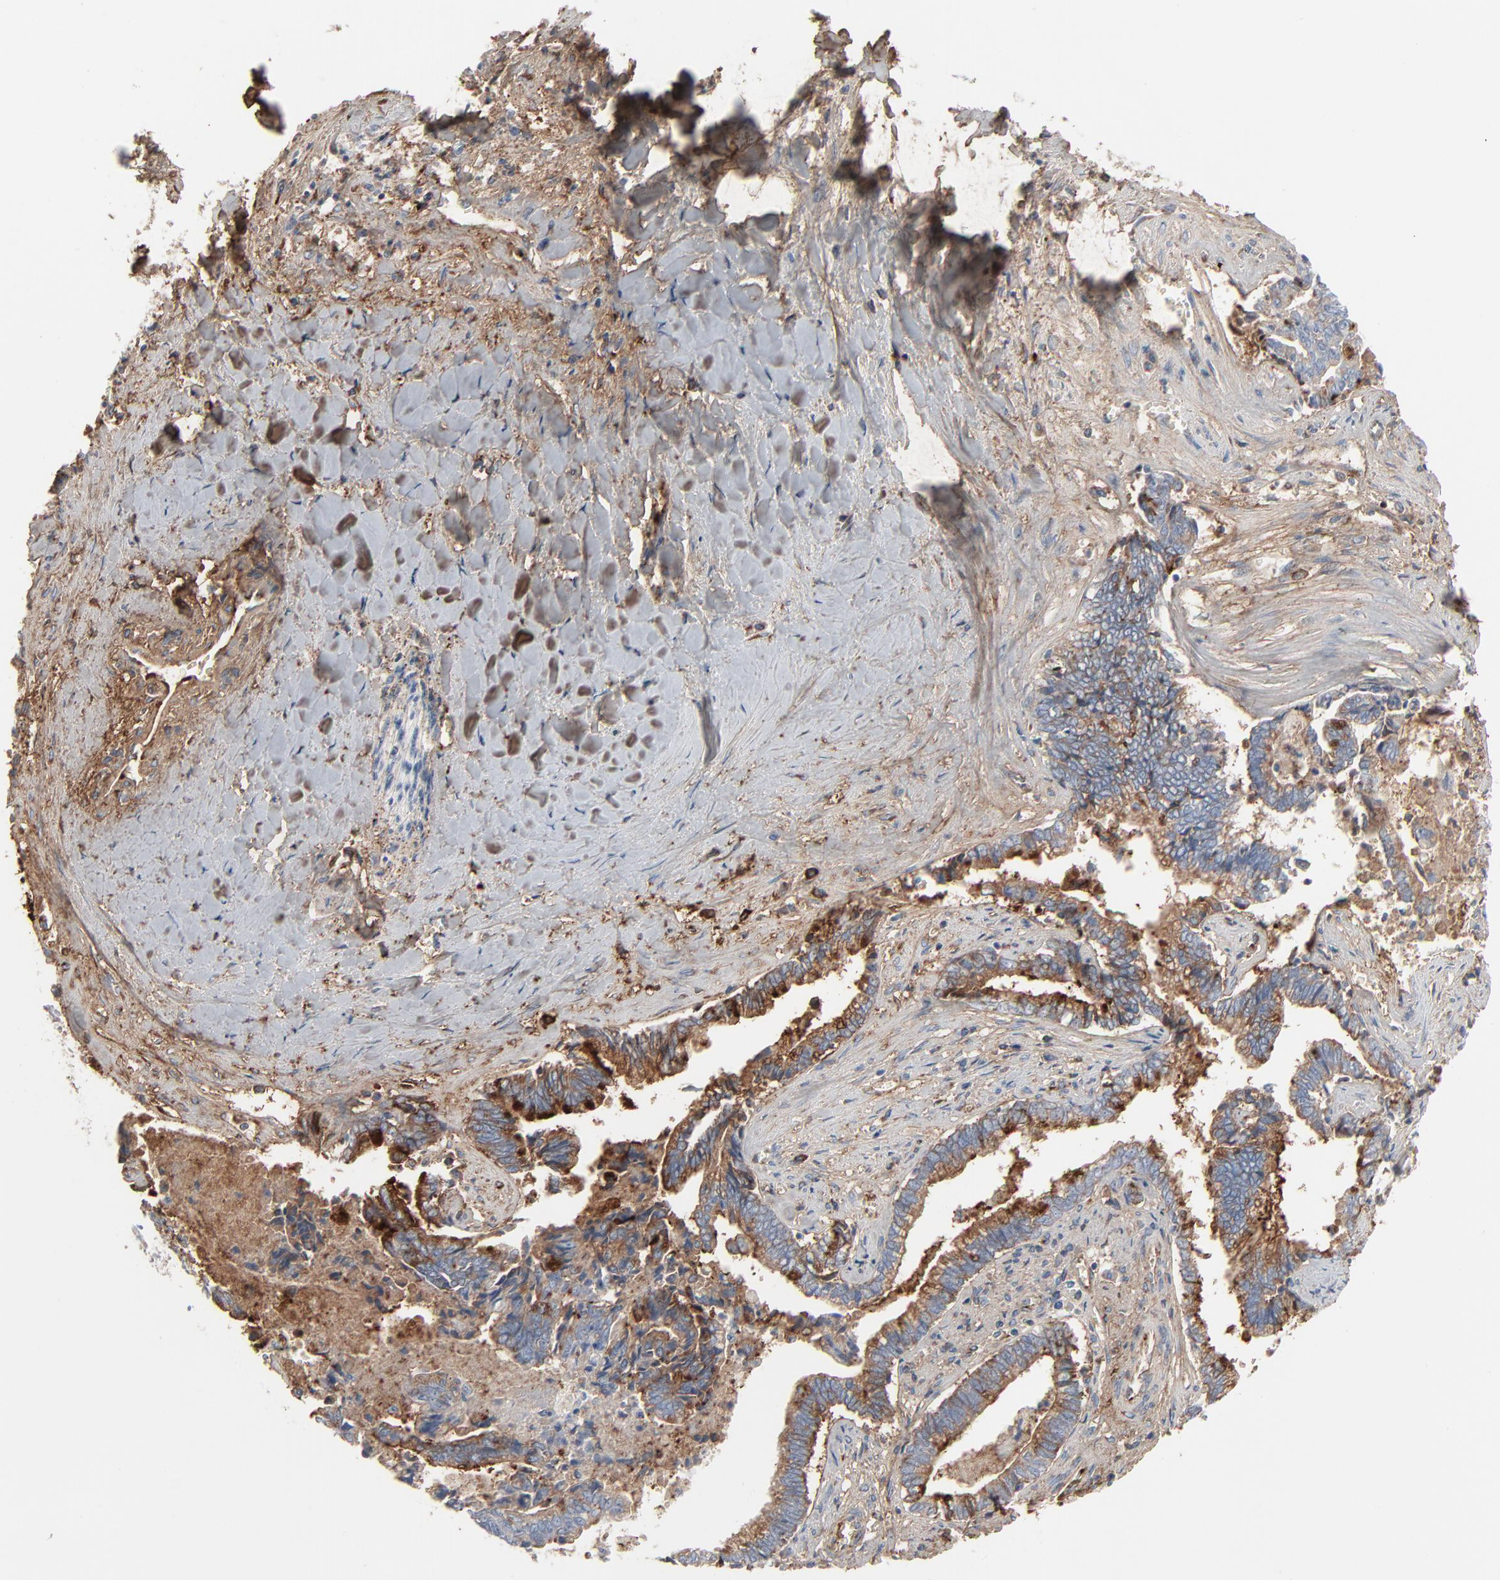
{"staining": {"intensity": "strong", "quantity": "25%-75%", "location": "cytoplasmic/membranous"}, "tissue": "liver cancer", "cell_type": "Tumor cells", "image_type": "cancer", "snomed": [{"axis": "morphology", "description": "Cholangiocarcinoma"}, {"axis": "topography", "description": "Liver"}], "caption": "Immunohistochemical staining of human liver cancer (cholangiocarcinoma) displays high levels of strong cytoplasmic/membranous protein staining in approximately 25%-75% of tumor cells.", "gene": "BGN", "patient": {"sex": "male", "age": 57}}